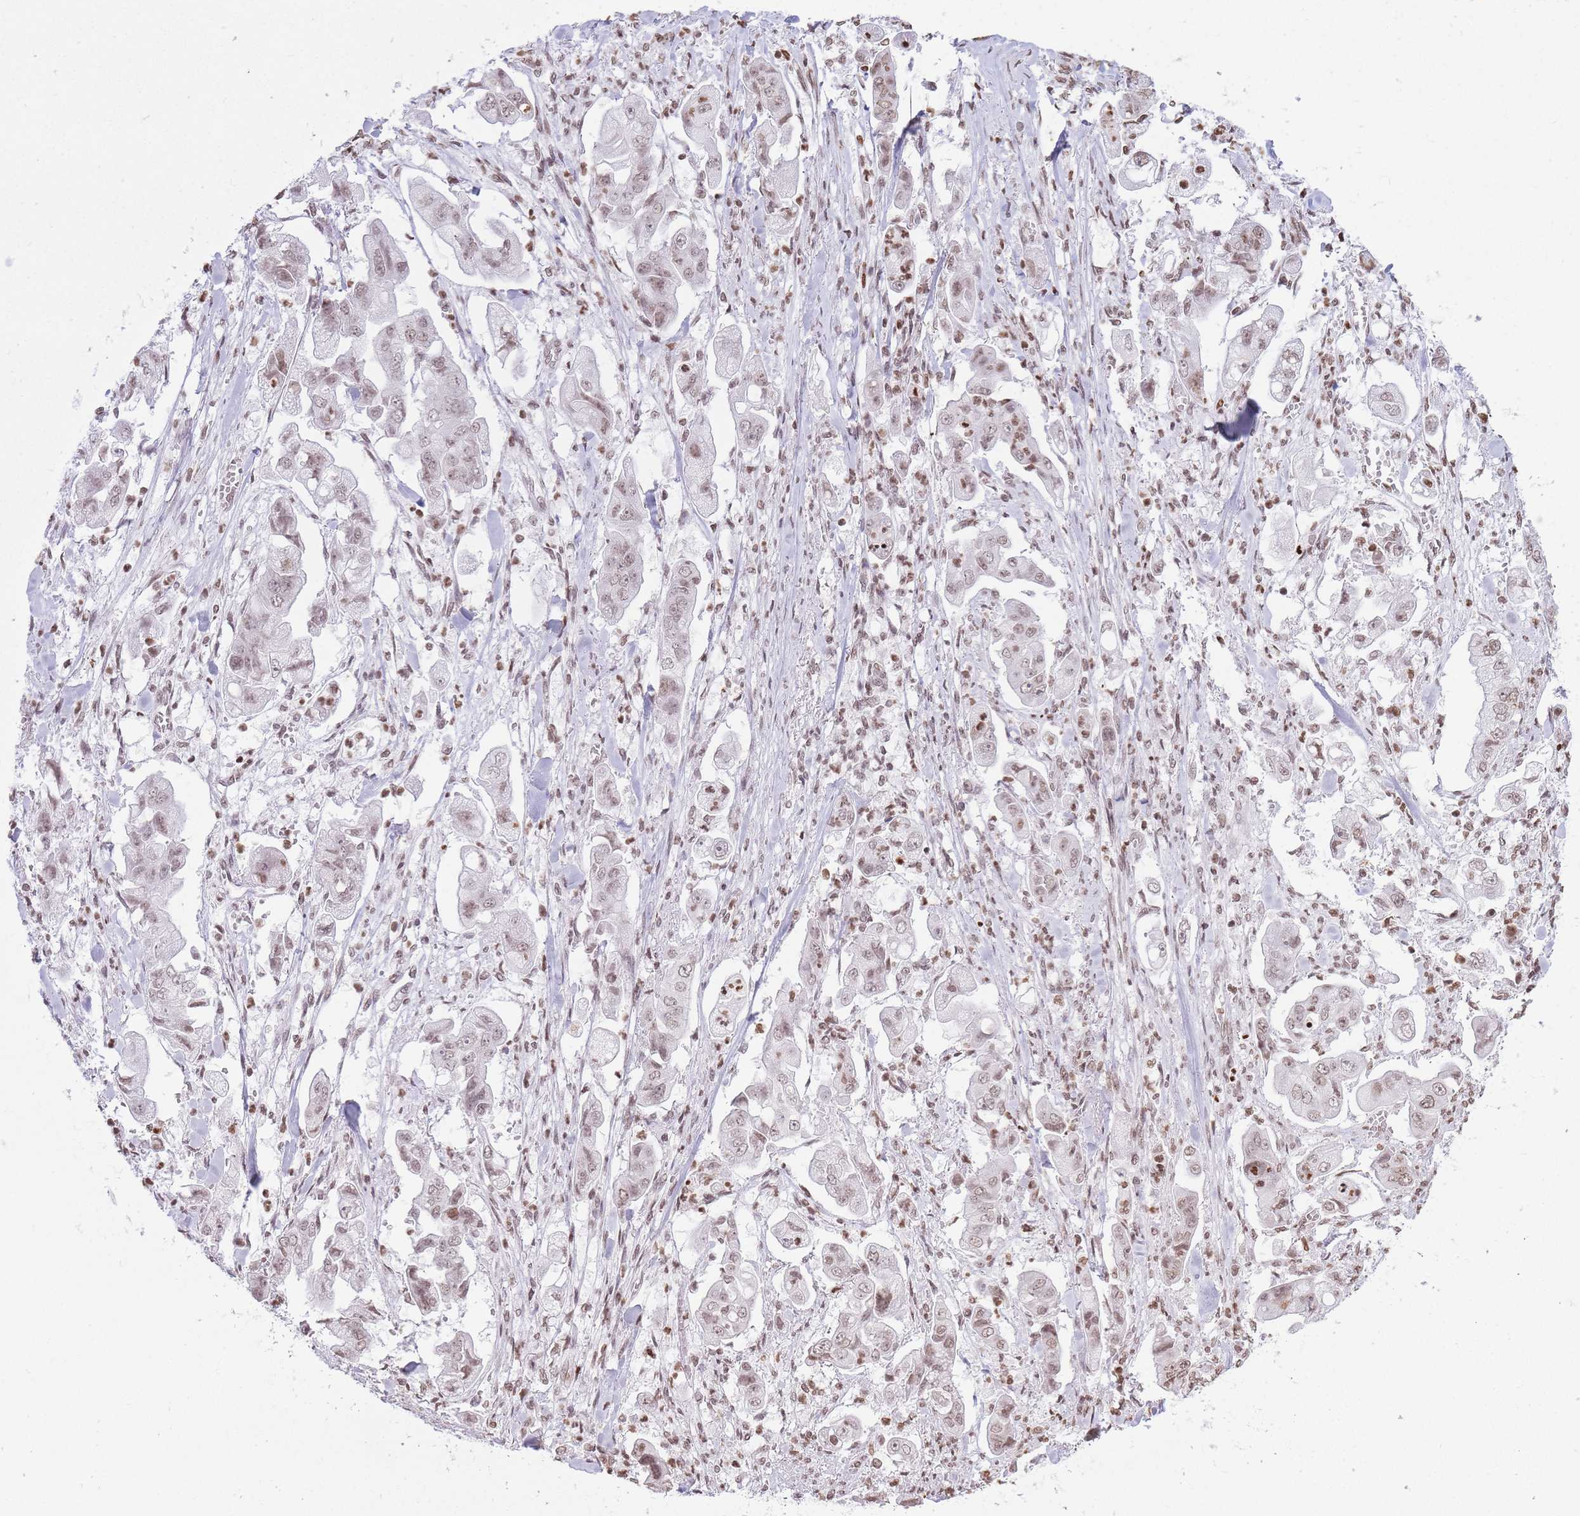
{"staining": {"intensity": "weak", "quantity": ">75%", "location": "nuclear"}, "tissue": "stomach cancer", "cell_type": "Tumor cells", "image_type": "cancer", "snomed": [{"axis": "morphology", "description": "Adenocarcinoma, NOS"}, {"axis": "topography", "description": "Stomach"}], "caption": "Human stomach cancer stained for a protein (brown) displays weak nuclear positive expression in about >75% of tumor cells.", "gene": "SHISAL1", "patient": {"sex": "male", "age": 62}}